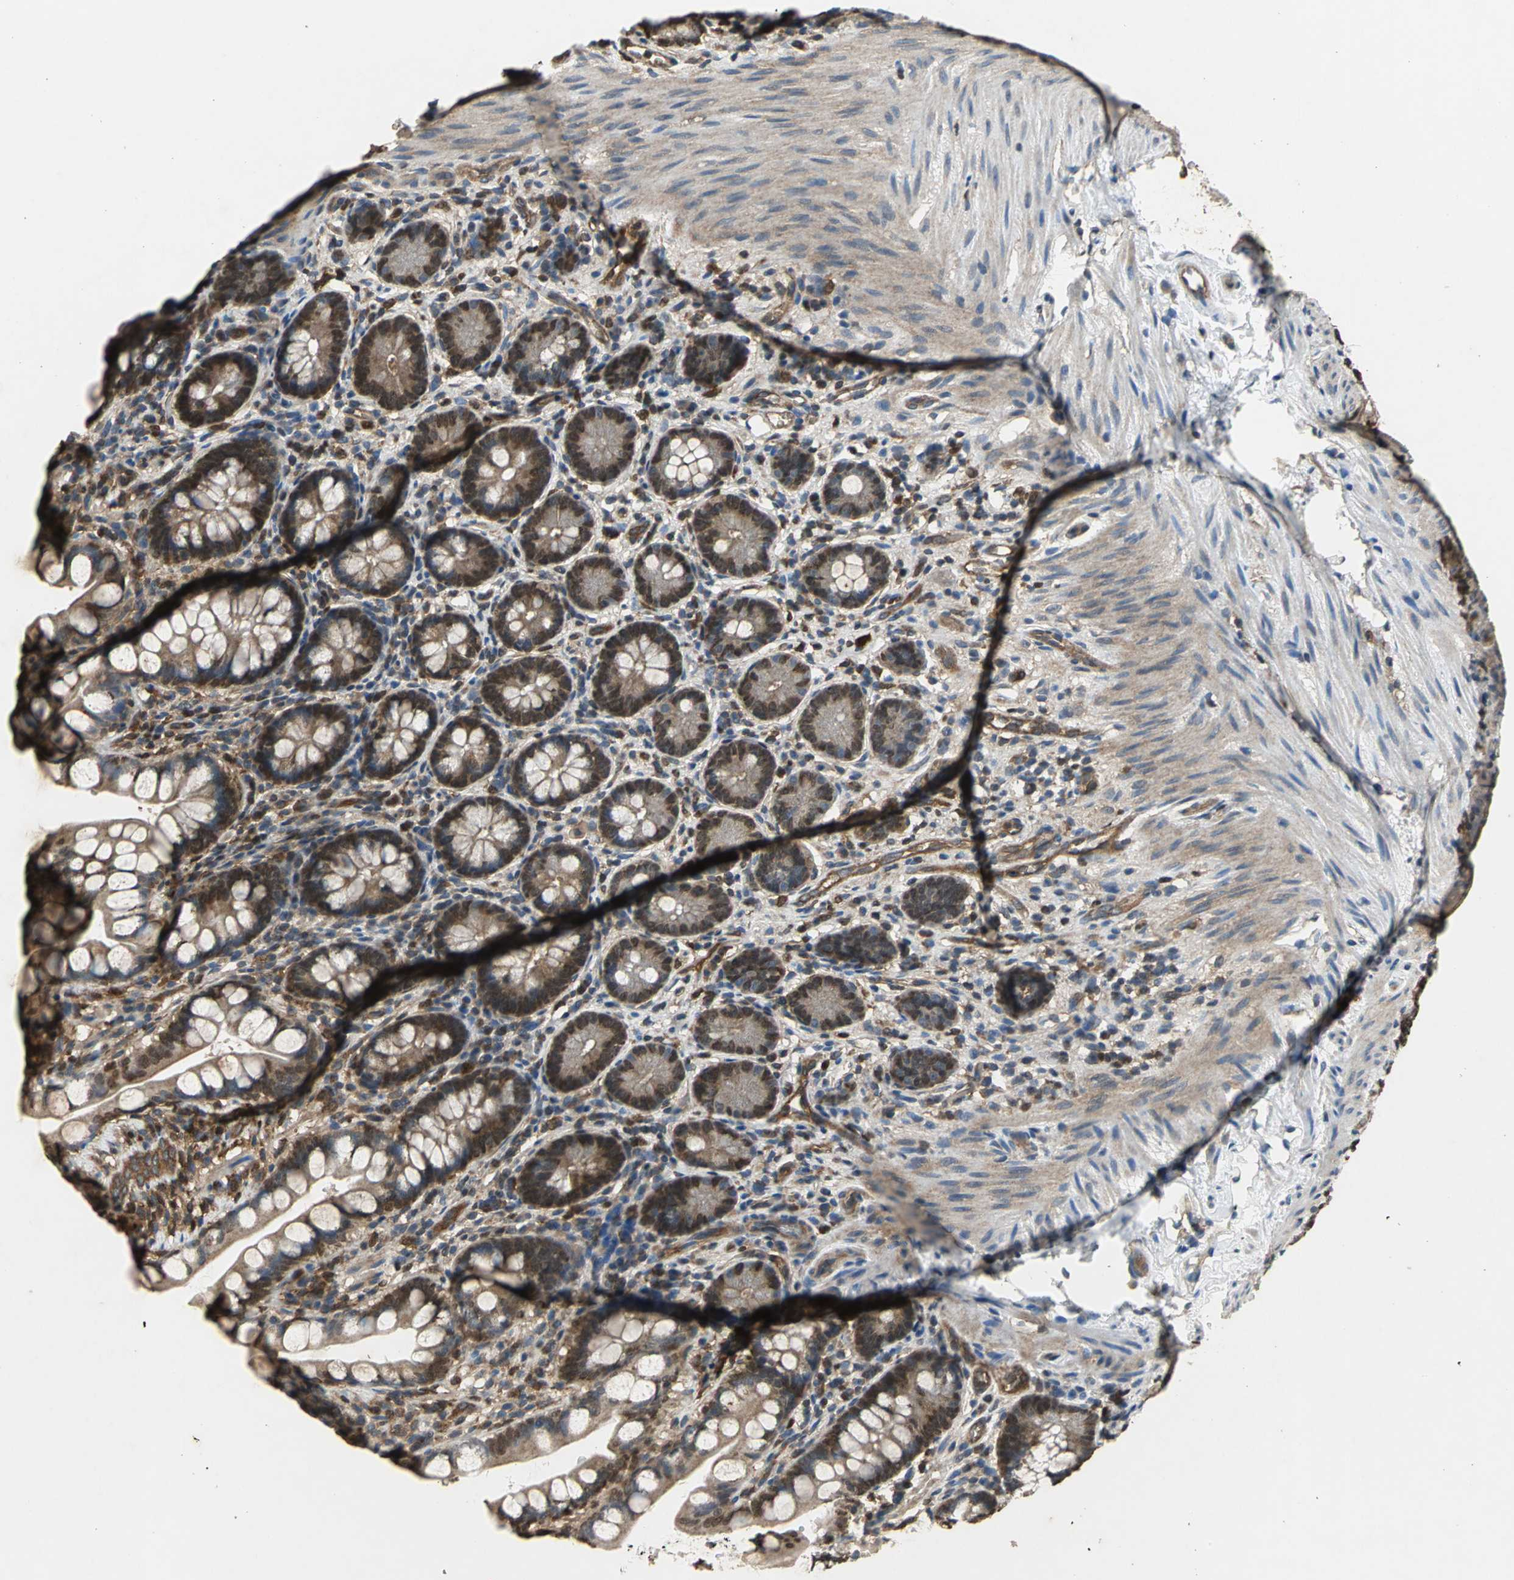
{"staining": {"intensity": "moderate", "quantity": ">75%", "location": "cytoplasmic/membranous,nuclear"}, "tissue": "small intestine", "cell_type": "Glandular cells", "image_type": "normal", "snomed": [{"axis": "morphology", "description": "Normal tissue, NOS"}, {"axis": "topography", "description": "Small intestine"}], "caption": "Small intestine stained for a protein demonstrates moderate cytoplasmic/membranous,nuclear positivity in glandular cells. (Brightfield microscopy of DAB IHC at high magnification).", "gene": "AHR", "patient": {"sex": "female", "age": 58}}